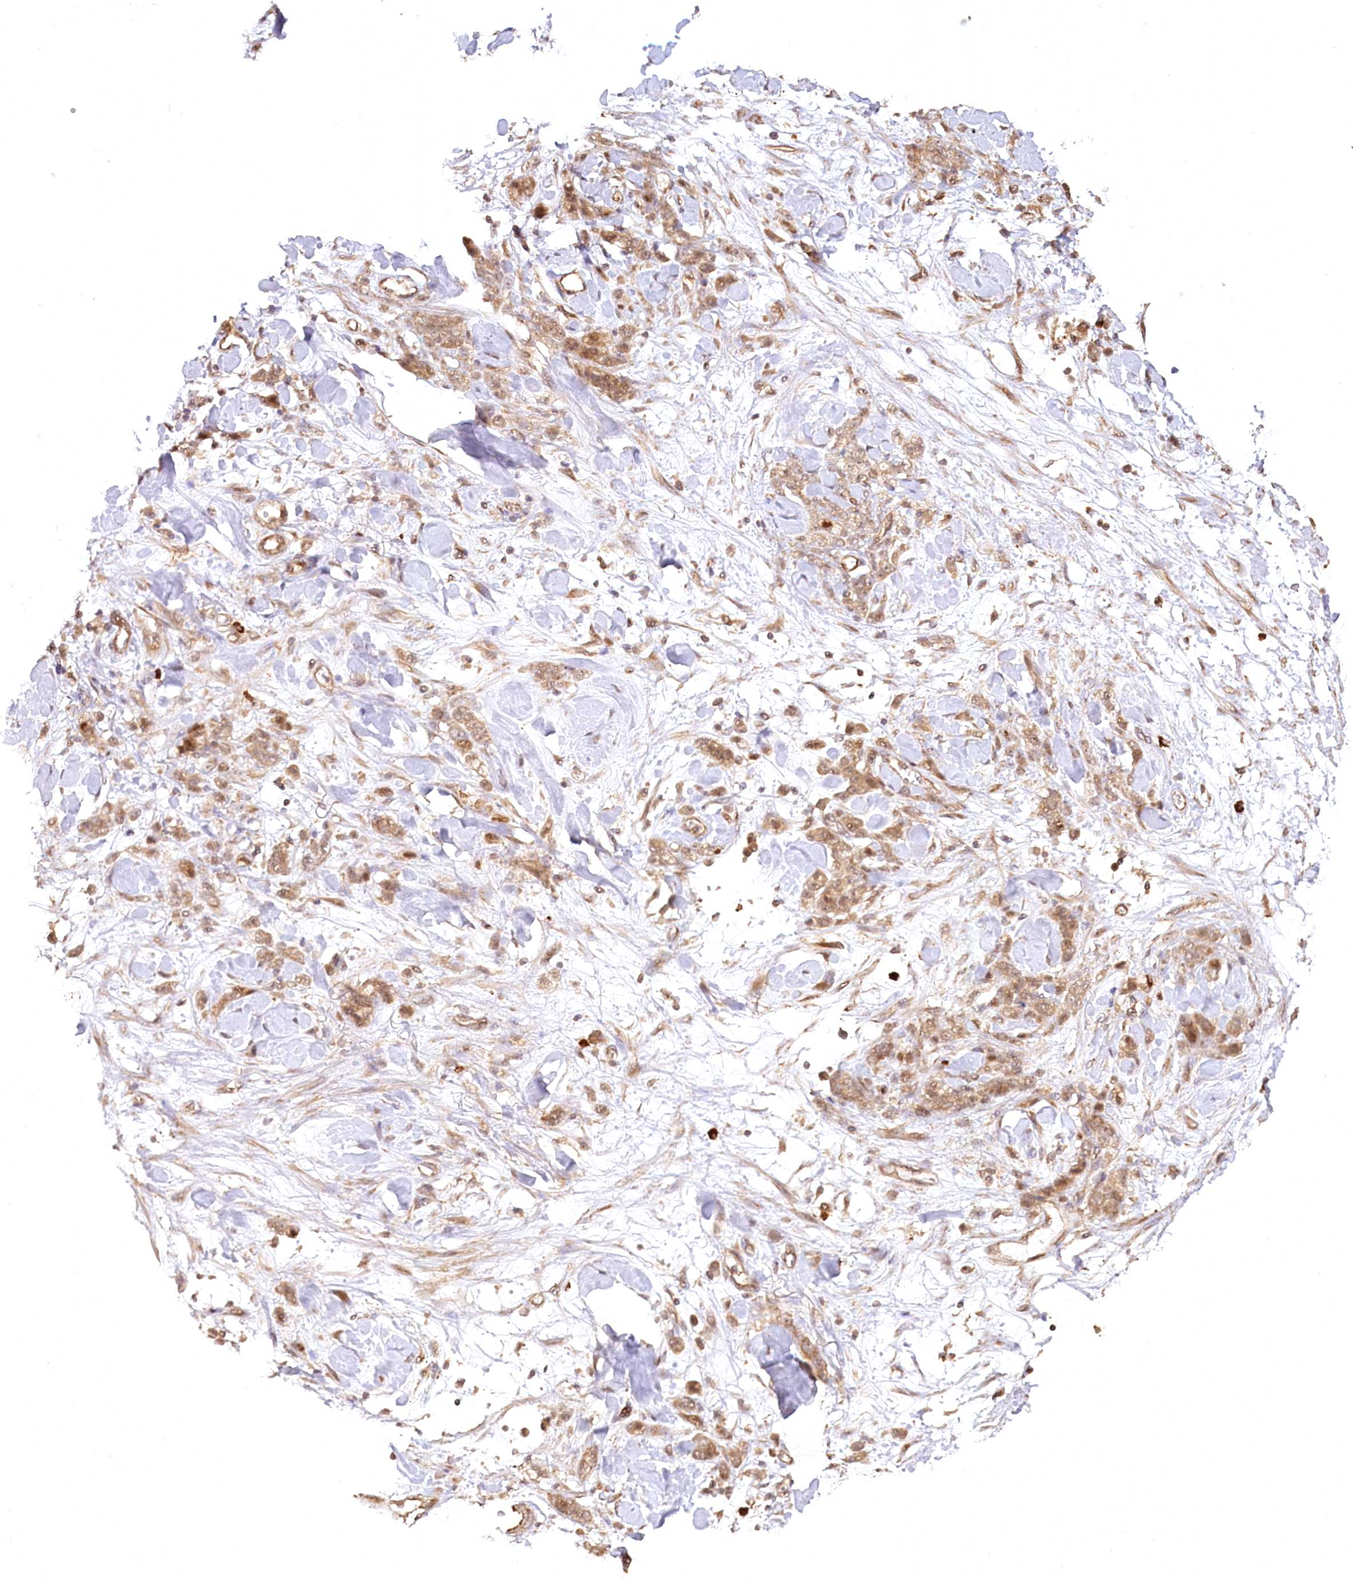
{"staining": {"intensity": "moderate", "quantity": ">75%", "location": "cytoplasmic/membranous,nuclear"}, "tissue": "stomach cancer", "cell_type": "Tumor cells", "image_type": "cancer", "snomed": [{"axis": "morphology", "description": "Normal tissue, NOS"}, {"axis": "morphology", "description": "Adenocarcinoma, NOS"}, {"axis": "topography", "description": "Stomach"}], "caption": "IHC of human stomach adenocarcinoma demonstrates medium levels of moderate cytoplasmic/membranous and nuclear expression in approximately >75% of tumor cells.", "gene": "R3HDM2", "patient": {"sex": "male", "age": 82}}